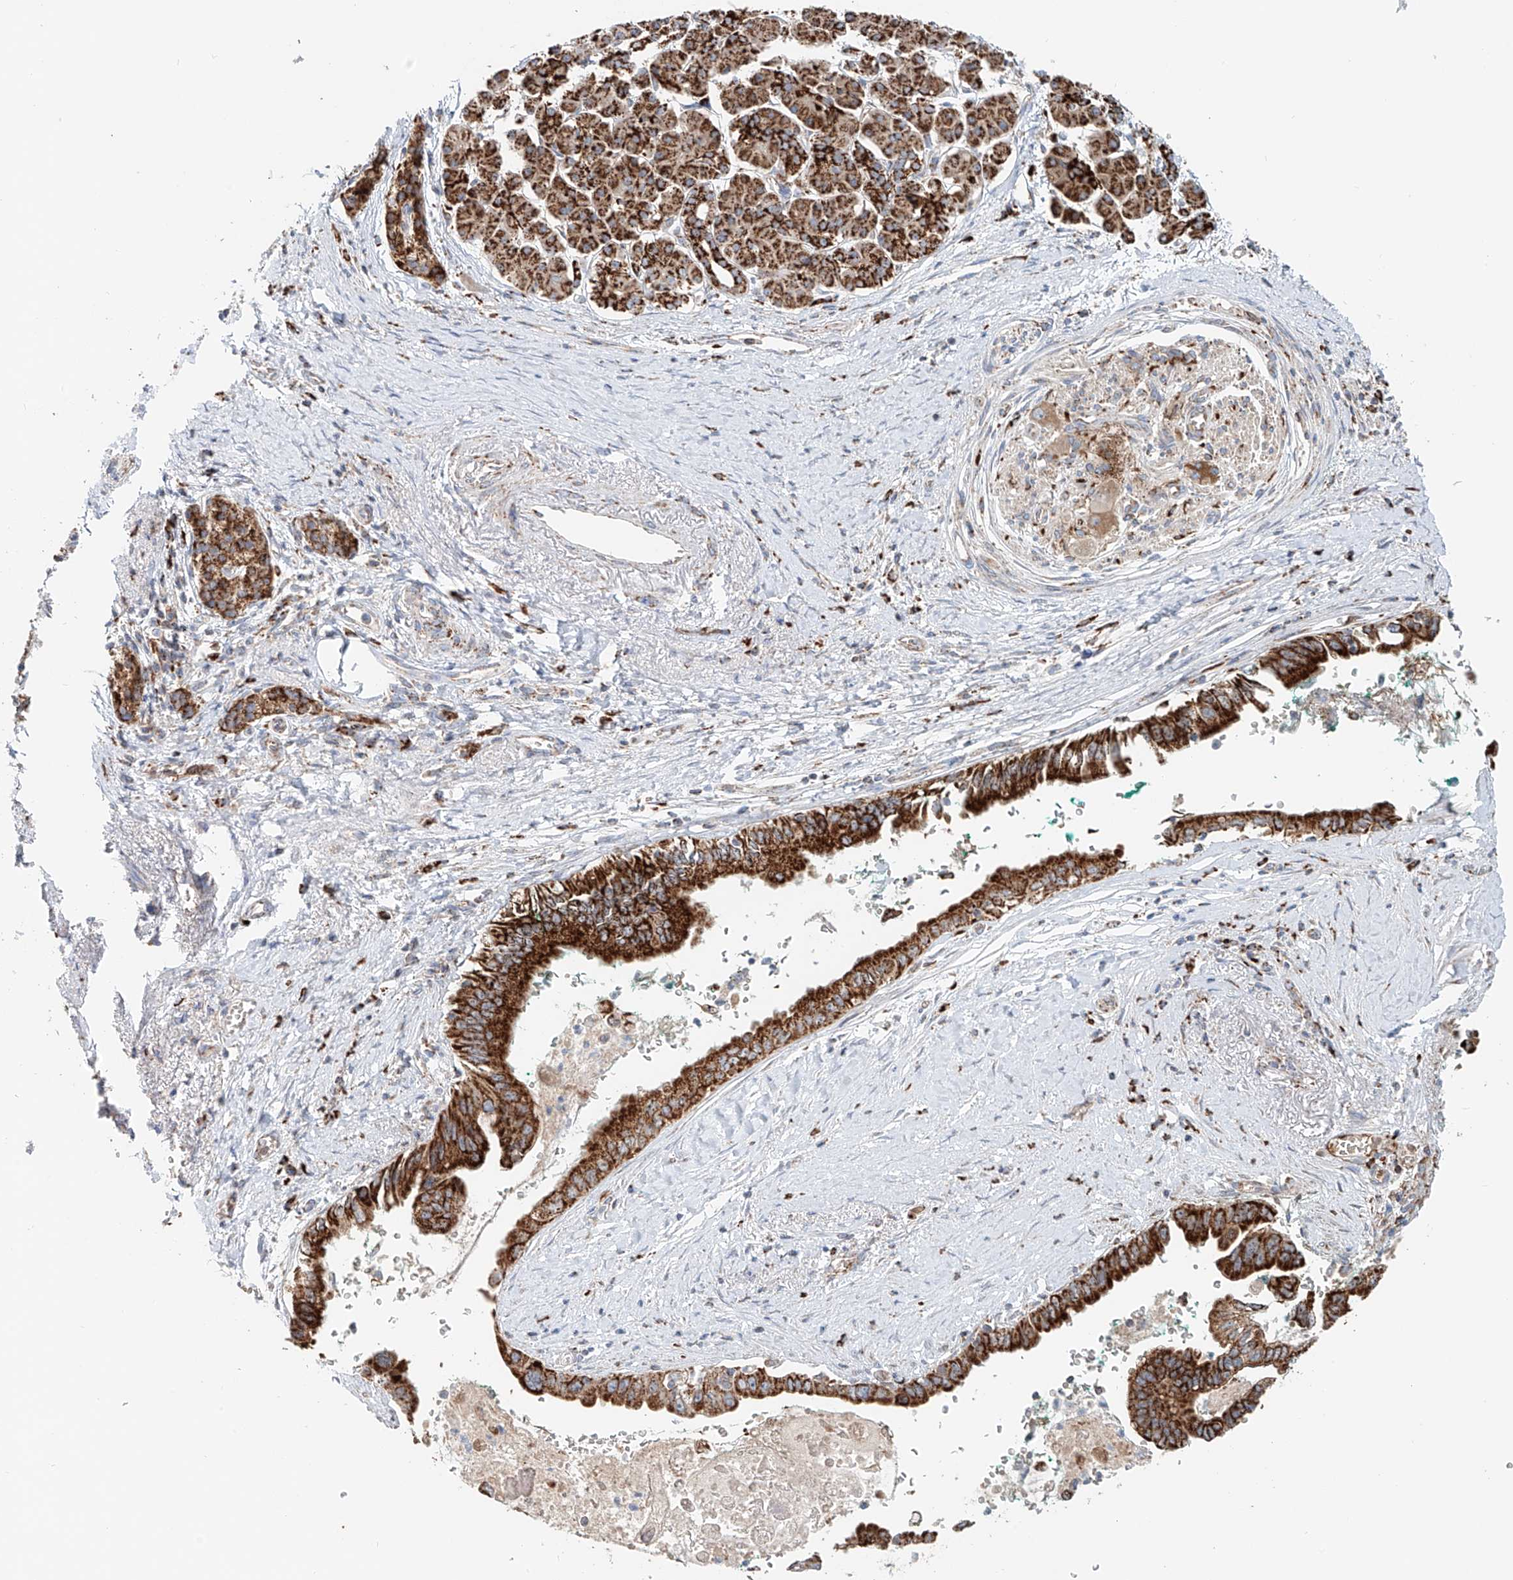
{"staining": {"intensity": "strong", "quantity": ">75%", "location": "cytoplasmic/membranous"}, "tissue": "pancreatic cancer", "cell_type": "Tumor cells", "image_type": "cancer", "snomed": [{"axis": "morphology", "description": "Adenocarcinoma, NOS"}, {"axis": "topography", "description": "Pancreas"}], "caption": "This is a micrograph of immunohistochemistry staining of pancreatic adenocarcinoma, which shows strong expression in the cytoplasmic/membranous of tumor cells.", "gene": "CARD10", "patient": {"sex": "male", "age": 78}}